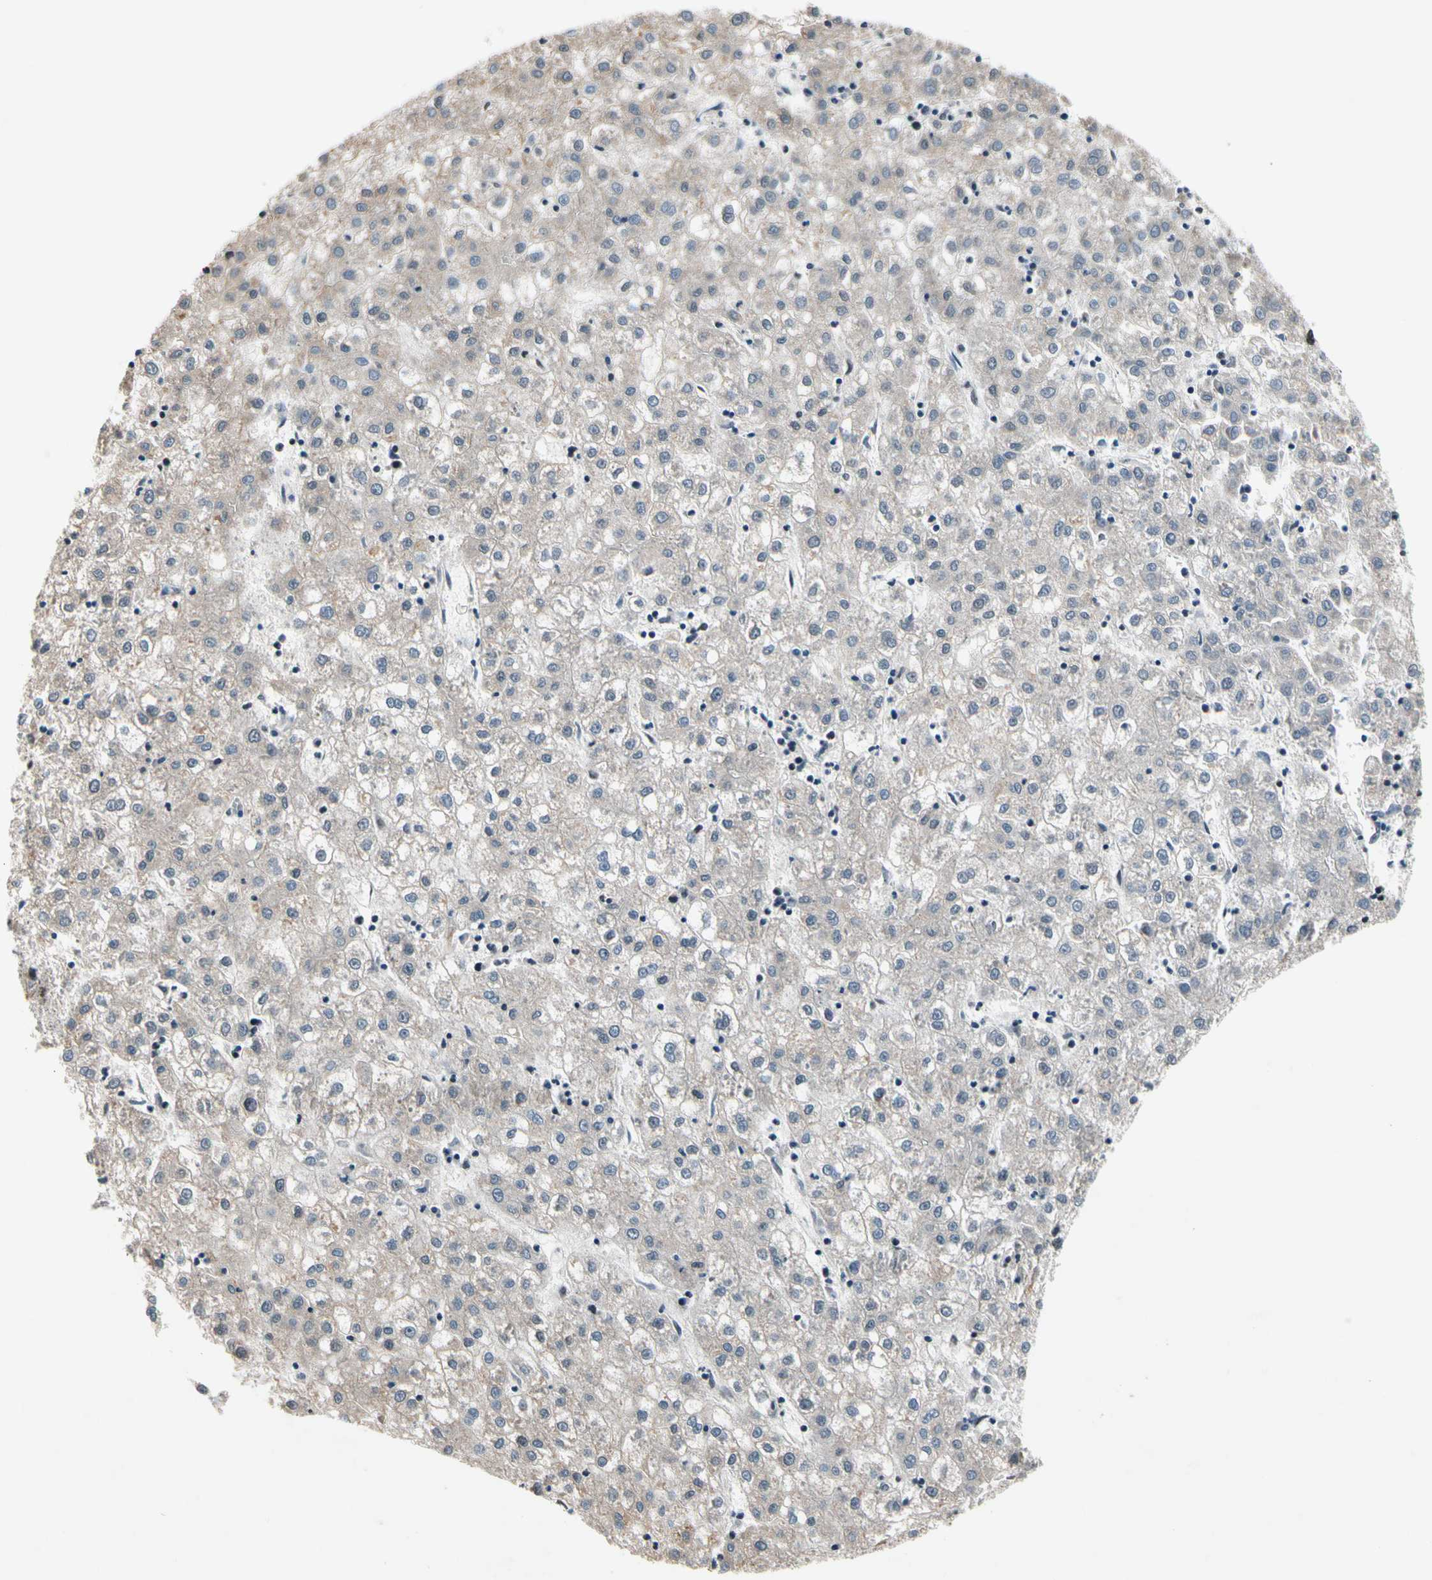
{"staining": {"intensity": "weak", "quantity": ">75%", "location": "cytoplasmic/membranous"}, "tissue": "liver cancer", "cell_type": "Tumor cells", "image_type": "cancer", "snomed": [{"axis": "morphology", "description": "Carcinoma, Hepatocellular, NOS"}, {"axis": "topography", "description": "Liver"}], "caption": "Weak cytoplasmic/membranous protein positivity is identified in approximately >75% of tumor cells in liver cancer (hepatocellular carcinoma). The protein of interest is stained brown, and the nuclei are stained in blue (DAB IHC with brightfield microscopy, high magnification).", "gene": "RECQL", "patient": {"sex": "male", "age": 72}}